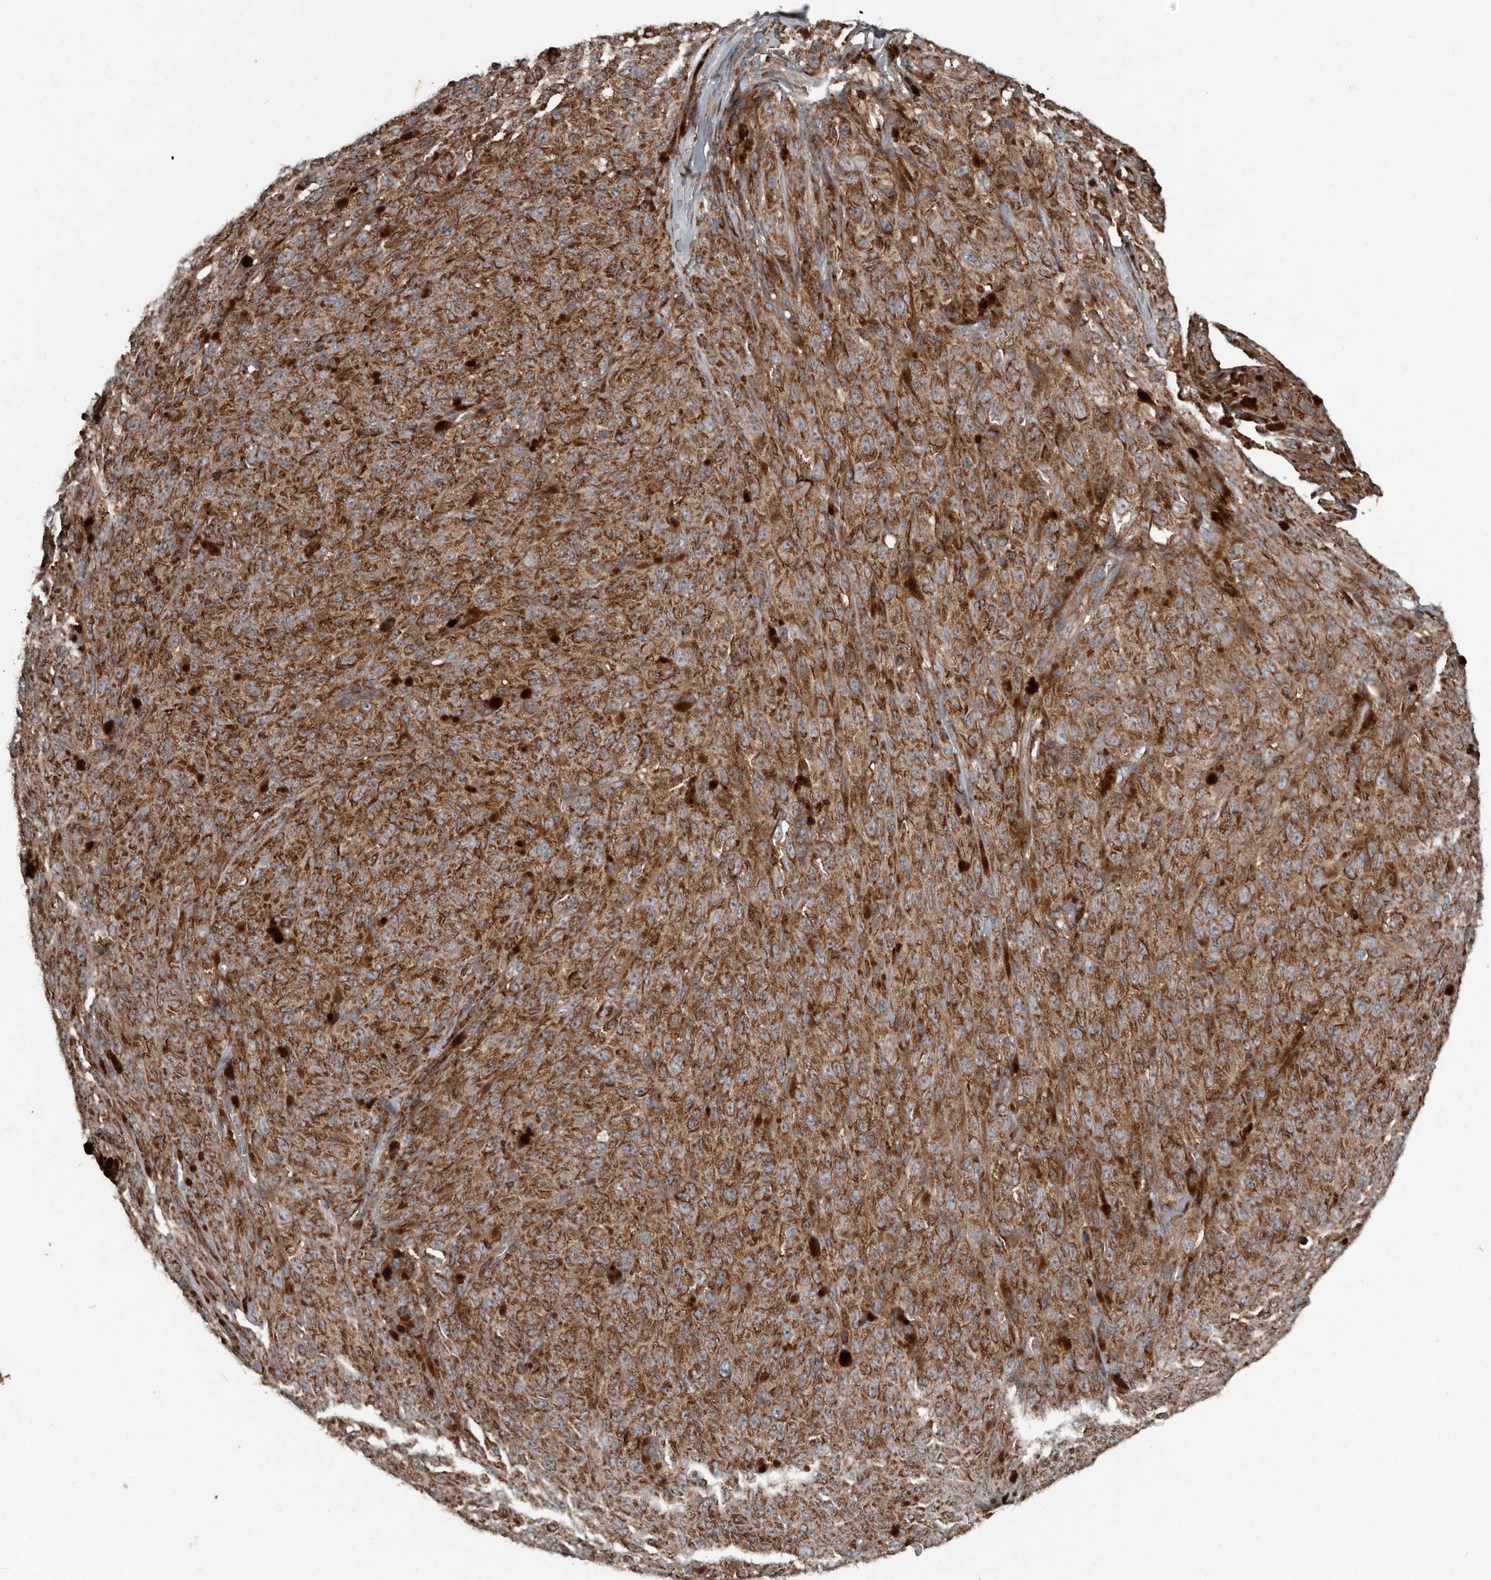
{"staining": {"intensity": "moderate", "quantity": ">75%", "location": "cytoplasmic/membranous"}, "tissue": "melanoma", "cell_type": "Tumor cells", "image_type": "cancer", "snomed": [{"axis": "morphology", "description": "Malignant melanoma, NOS"}, {"axis": "topography", "description": "Skin"}], "caption": "Malignant melanoma stained for a protein (brown) demonstrates moderate cytoplasmic/membranous positive staining in approximately >75% of tumor cells.", "gene": "FBXO31", "patient": {"sex": "female", "age": 82}}